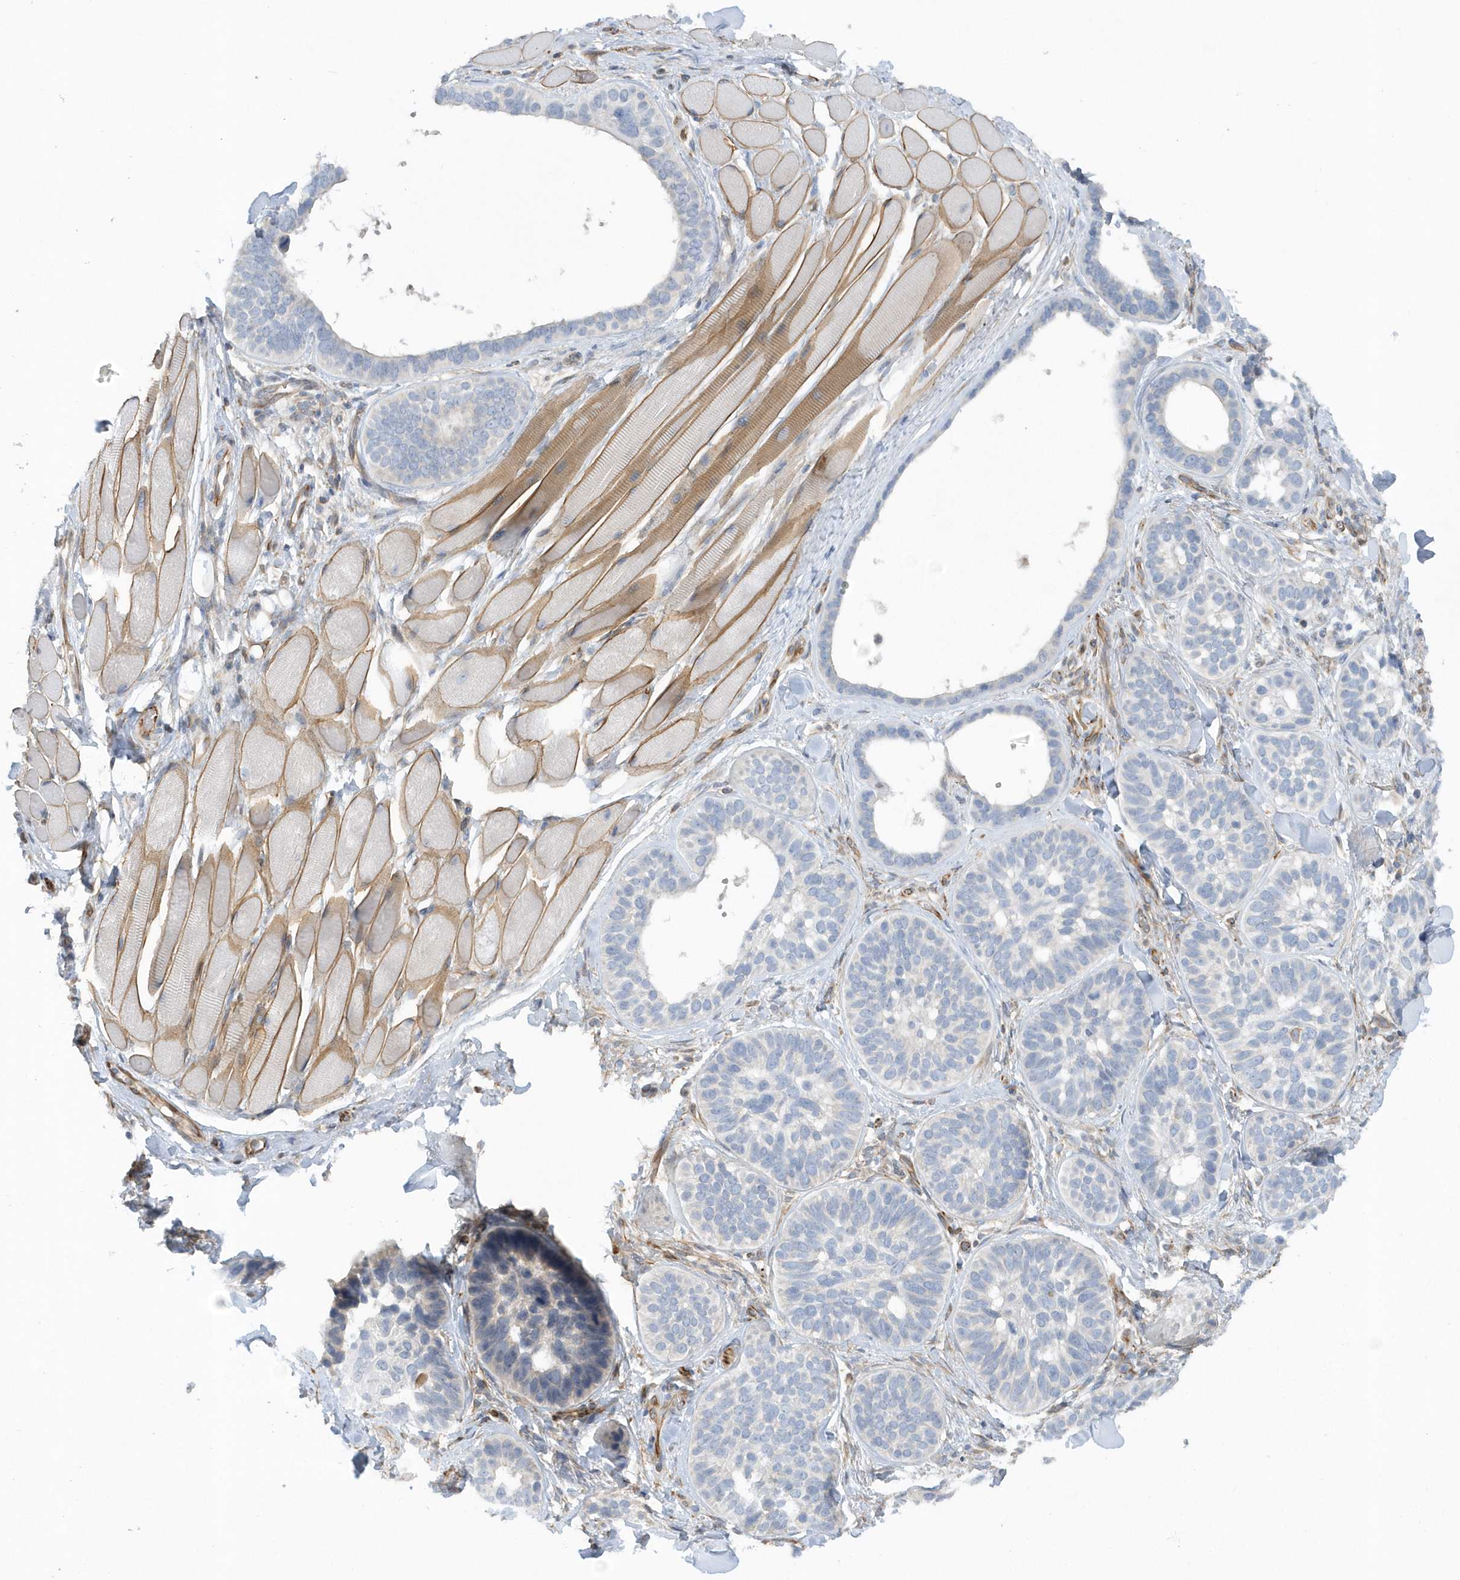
{"staining": {"intensity": "negative", "quantity": "none", "location": "none"}, "tissue": "skin cancer", "cell_type": "Tumor cells", "image_type": "cancer", "snomed": [{"axis": "morphology", "description": "Basal cell carcinoma"}, {"axis": "topography", "description": "Skin"}], "caption": "This is a image of IHC staining of skin cancer, which shows no positivity in tumor cells. The staining was performed using DAB (3,3'-diaminobenzidine) to visualize the protein expression in brown, while the nuclei were stained in blue with hematoxylin (Magnification: 20x).", "gene": "RAB17", "patient": {"sex": "male", "age": 62}}